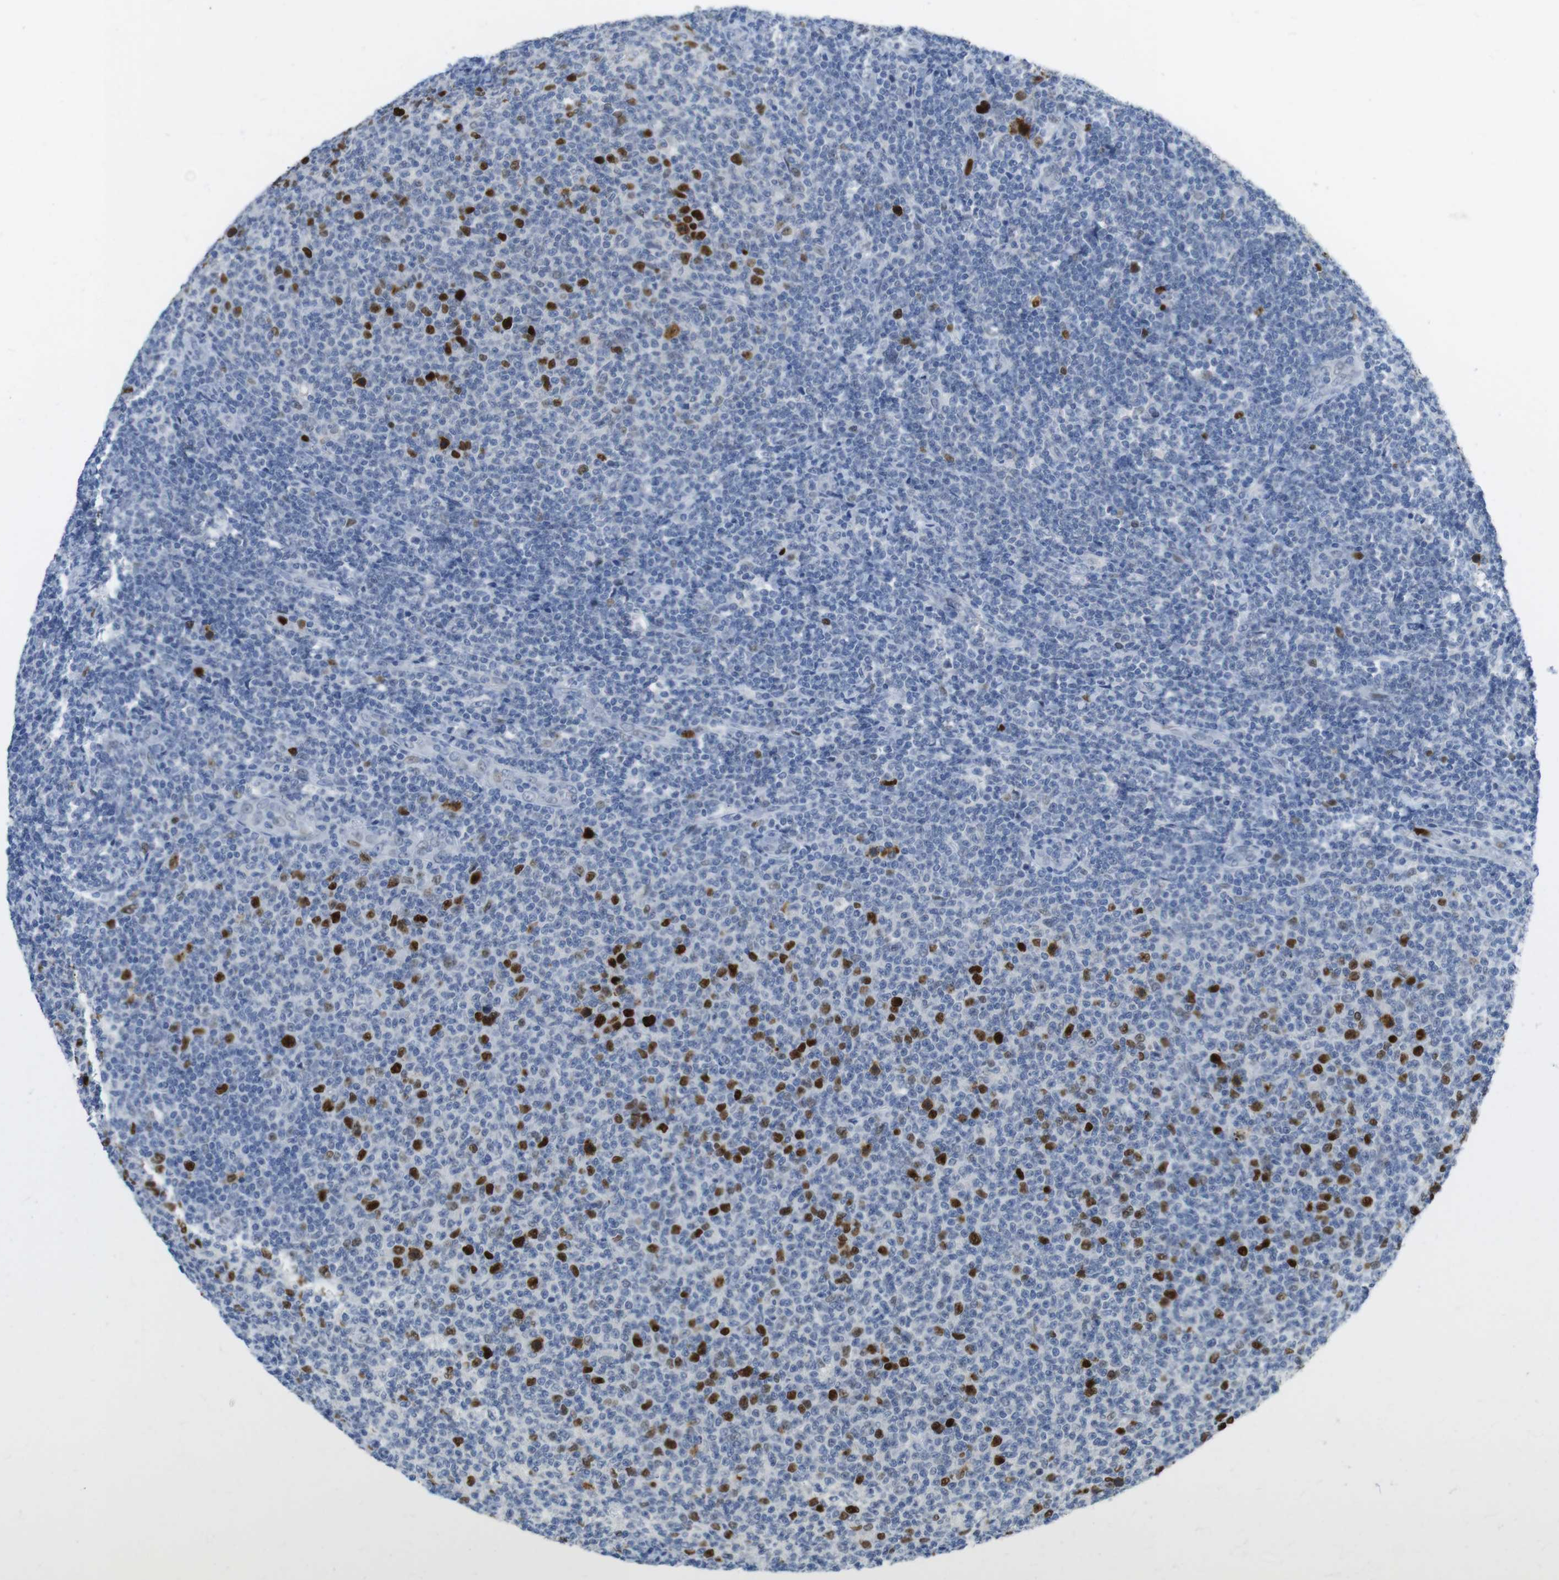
{"staining": {"intensity": "strong", "quantity": "<25%", "location": "nuclear"}, "tissue": "lymphoma", "cell_type": "Tumor cells", "image_type": "cancer", "snomed": [{"axis": "morphology", "description": "Malignant lymphoma, non-Hodgkin's type, Low grade"}, {"axis": "topography", "description": "Lymph node"}], "caption": "IHC staining of low-grade malignant lymphoma, non-Hodgkin's type, which exhibits medium levels of strong nuclear staining in approximately <25% of tumor cells indicating strong nuclear protein expression. The staining was performed using DAB (3,3'-diaminobenzidine) (brown) for protein detection and nuclei were counterstained in hematoxylin (blue).", "gene": "KPNA2", "patient": {"sex": "male", "age": 66}}